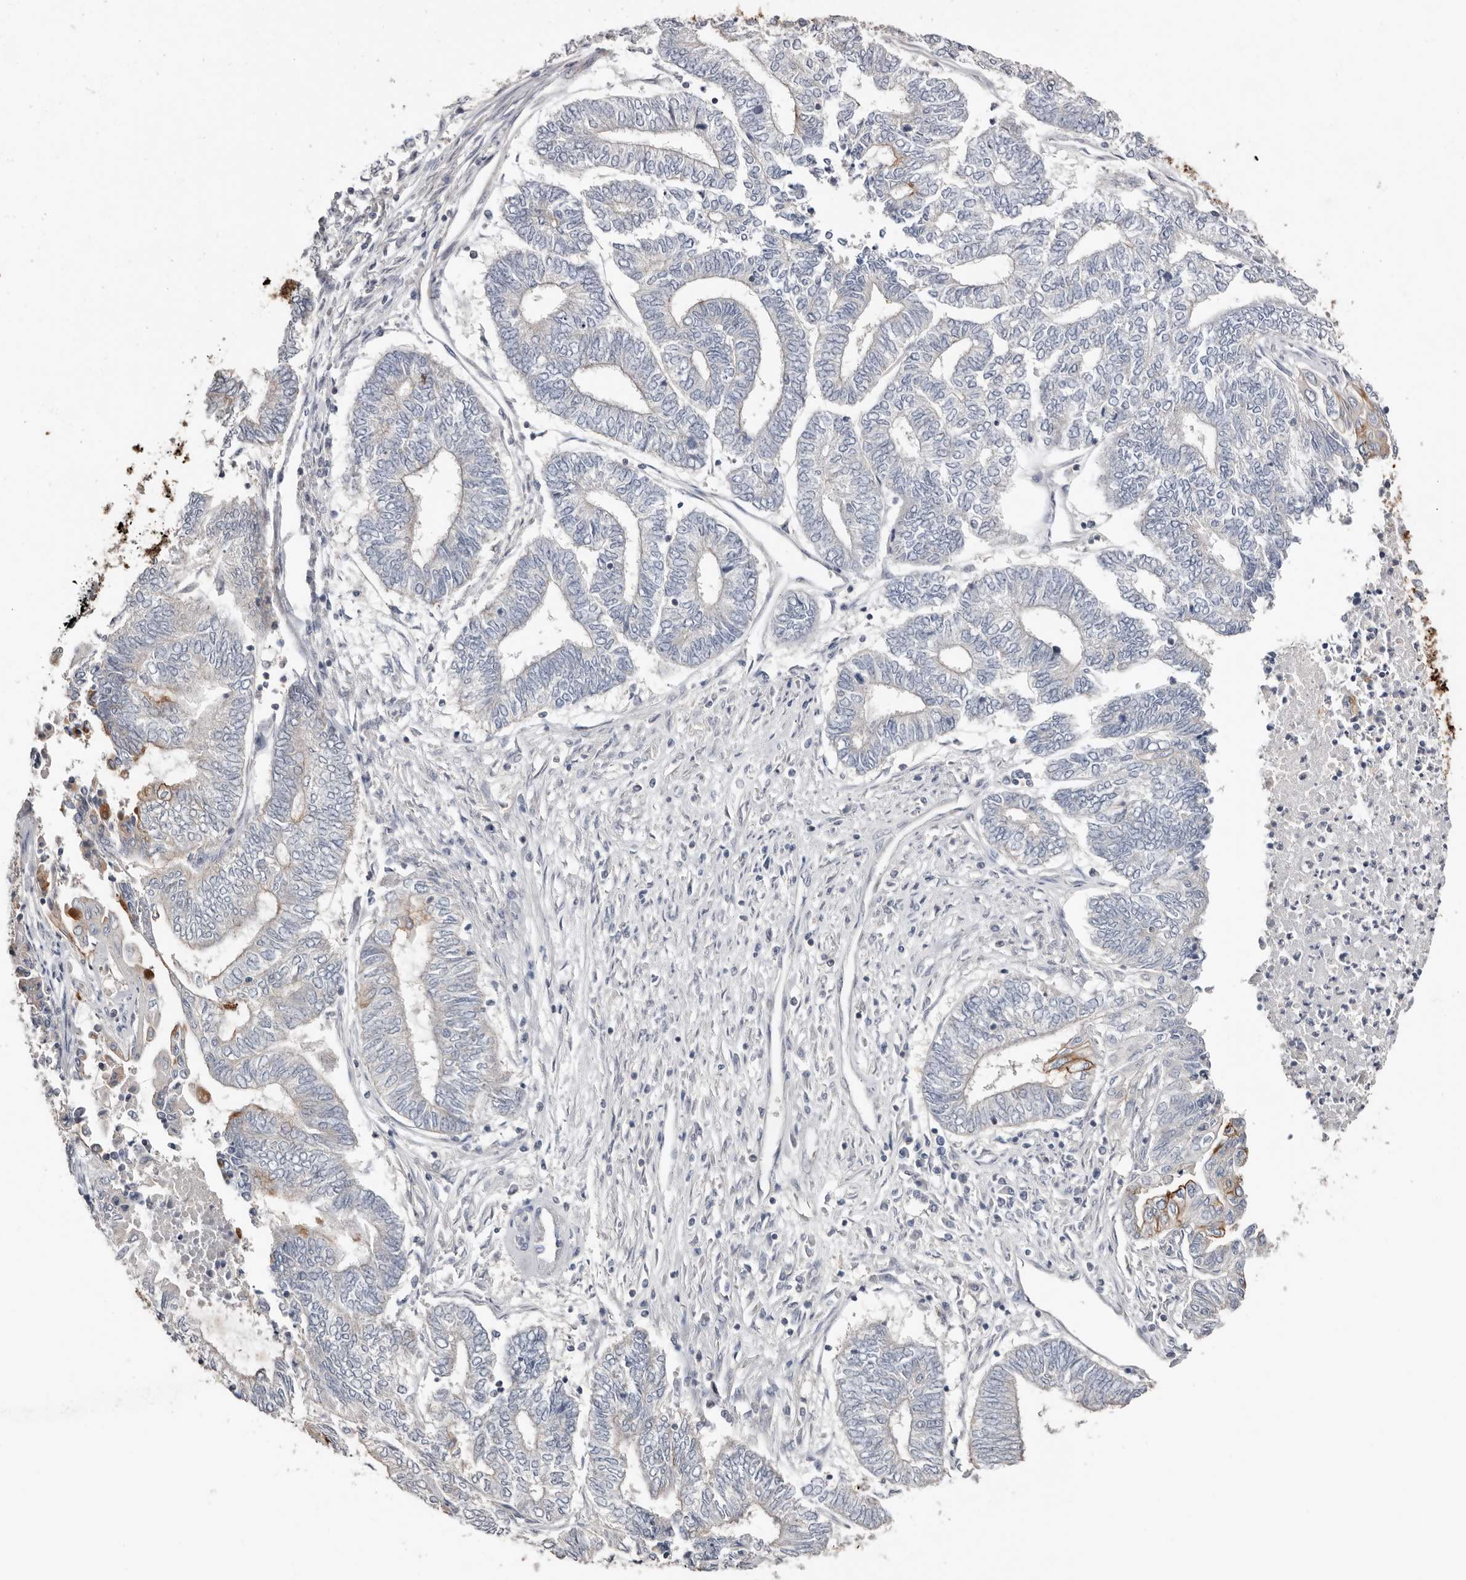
{"staining": {"intensity": "weak", "quantity": "<25%", "location": "cytoplasmic/membranous"}, "tissue": "endometrial cancer", "cell_type": "Tumor cells", "image_type": "cancer", "snomed": [{"axis": "morphology", "description": "Adenocarcinoma, NOS"}, {"axis": "topography", "description": "Uterus"}, {"axis": "topography", "description": "Endometrium"}], "caption": "This is an immunohistochemistry image of endometrial cancer (adenocarcinoma). There is no expression in tumor cells.", "gene": "S100A14", "patient": {"sex": "female", "age": 70}}